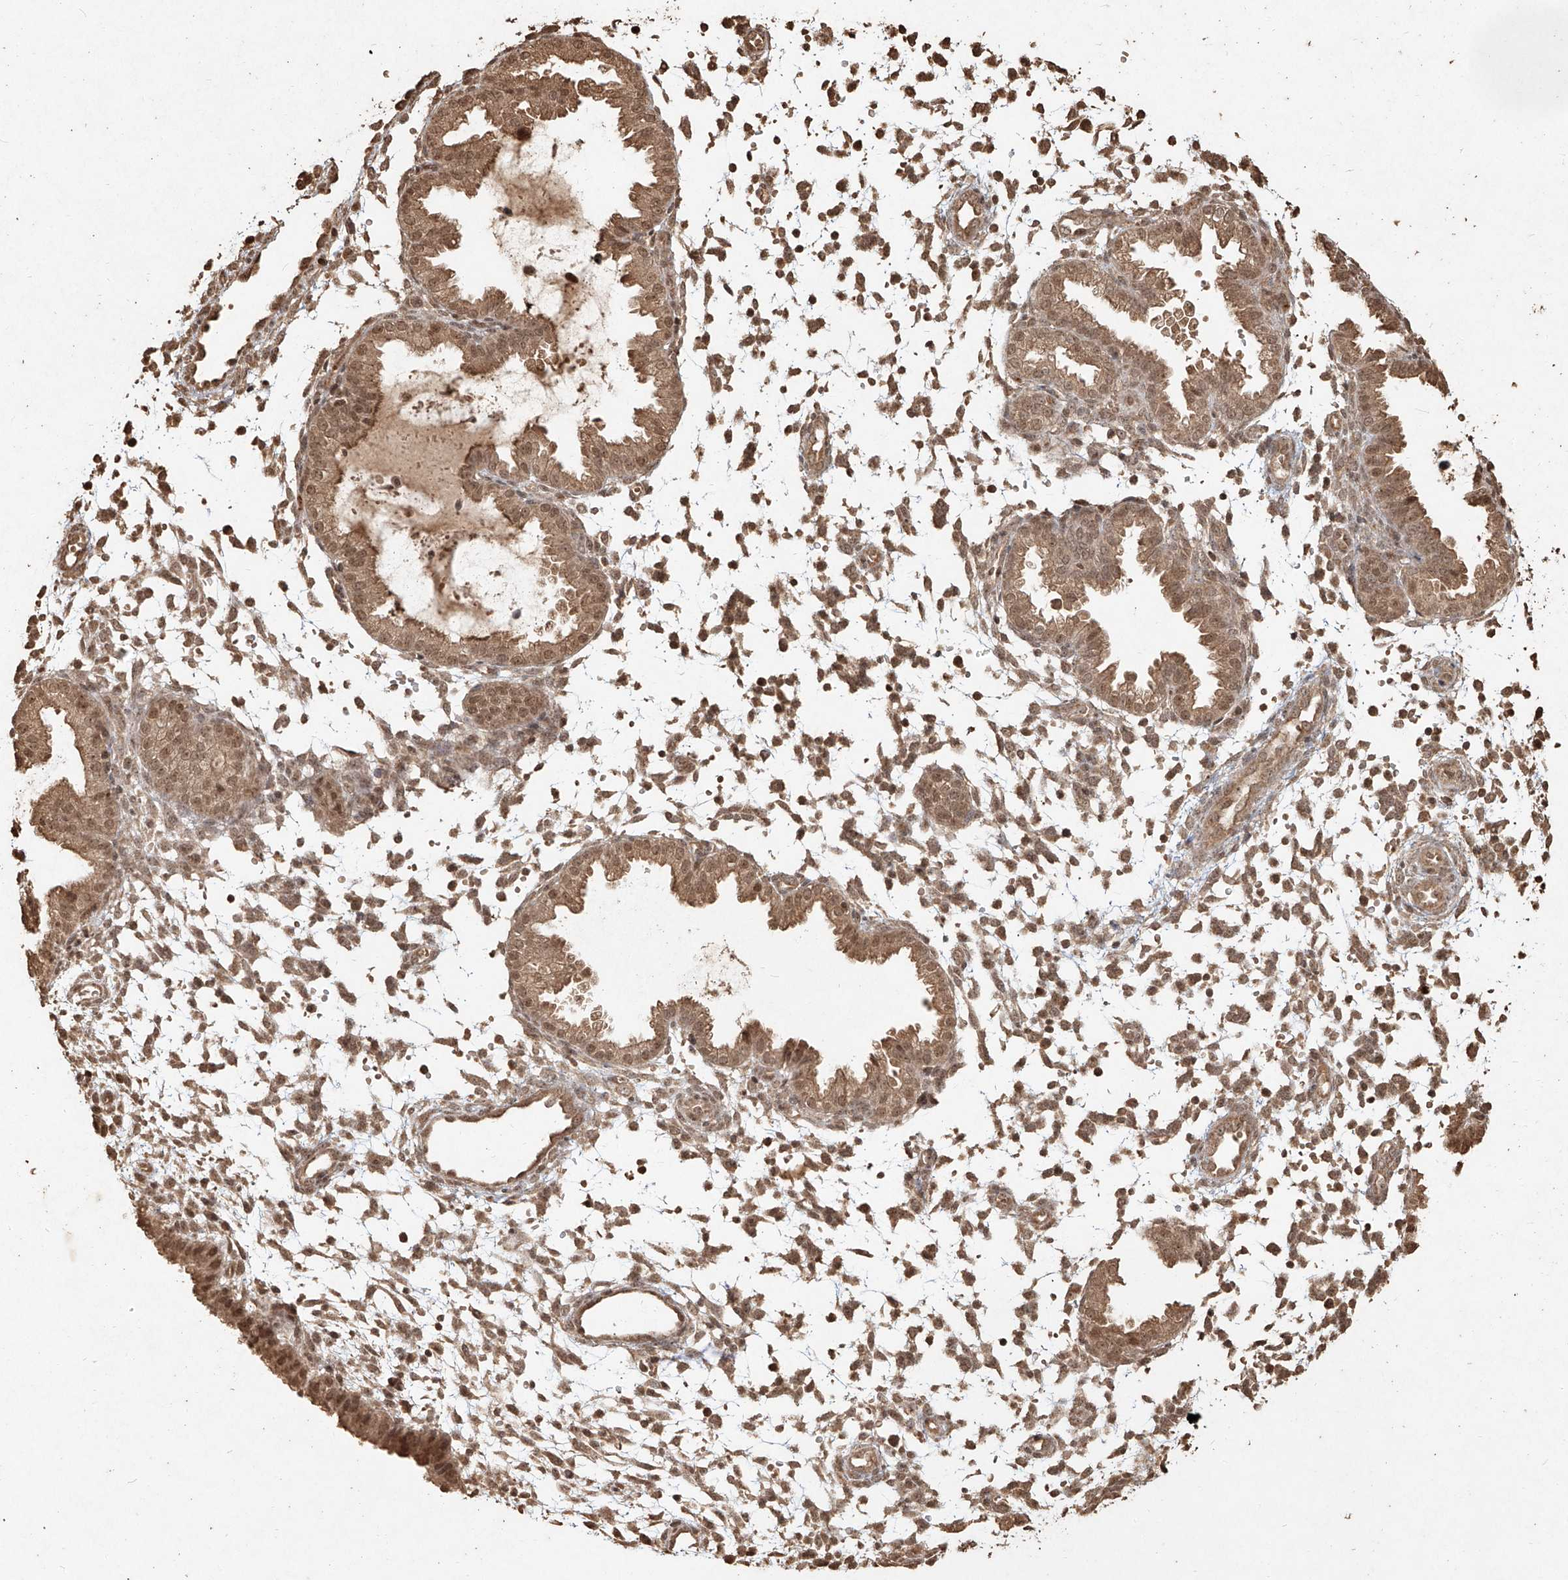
{"staining": {"intensity": "moderate", "quantity": "25%-75%", "location": "cytoplasmic/membranous,nuclear"}, "tissue": "endometrium", "cell_type": "Cells in endometrial stroma", "image_type": "normal", "snomed": [{"axis": "morphology", "description": "Normal tissue, NOS"}, {"axis": "topography", "description": "Endometrium"}], "caption": "Protein staining of benign endometrium reveals moderate cytoplasmic/membranous,nuclear expression in approximately 25%-75% of cells in endometrial stroma.", "gene": "UBE2K", "patient": {"sex": "female", "age": 33}}